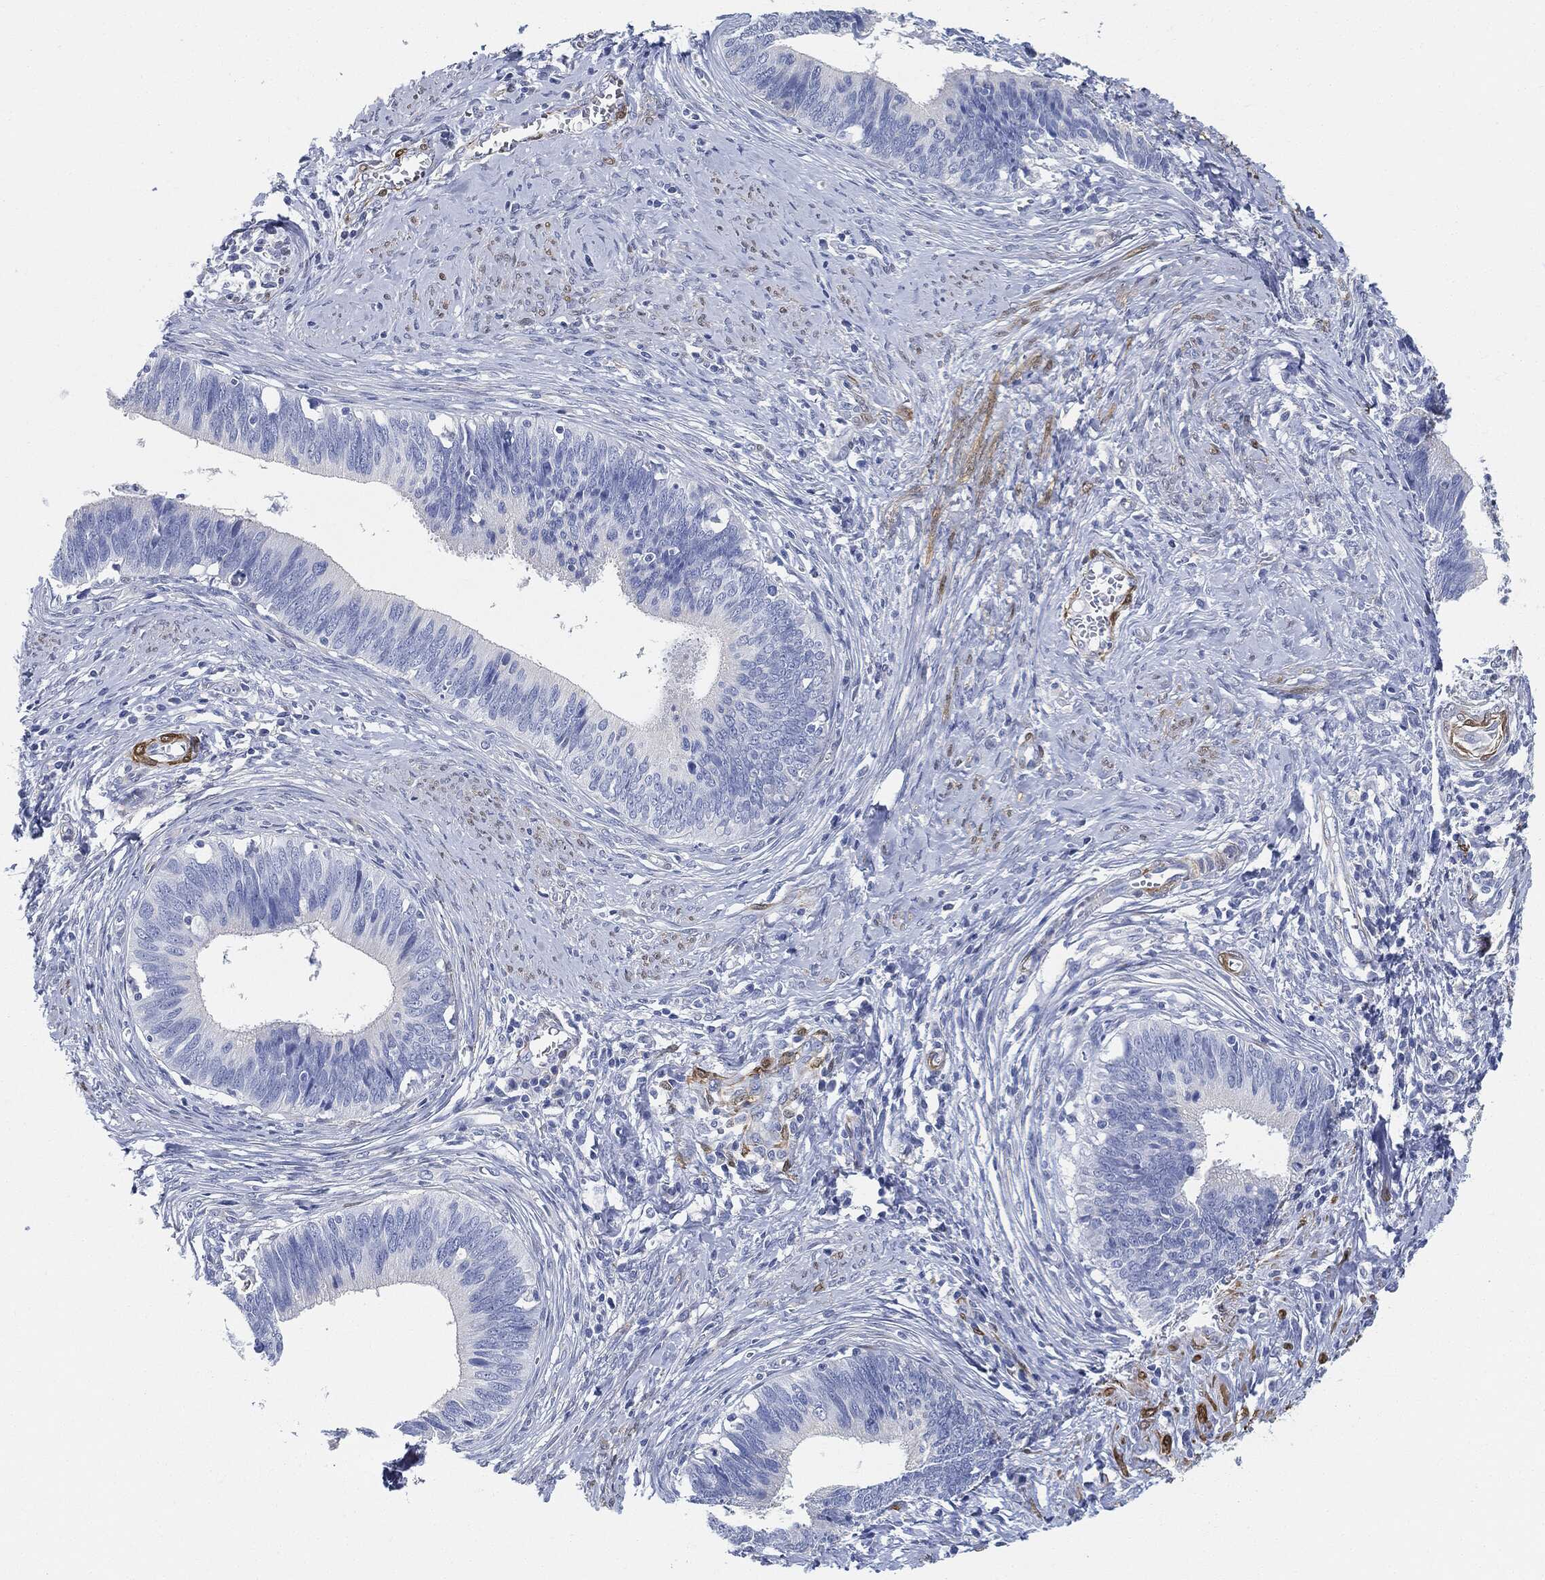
{"staining": {"intensity": "negative", "quantity": "none", "location": "none"}, "tissue": "cervical cancer", "cell_type": "Tumor cells", "image_type": "cancer", "snomed": [{"axis": "morphology", "description": "Adenocarcinoma, NOS"}, {"axis": "topography", "description": "Cervix"}], "caption": "Cervical cancer stained for a protein using immunohistochemistry (IHC) exhibits no positivity tumor cells.", "gene": "TAGLN", "patient": {"sex": "female", "age": 42}}